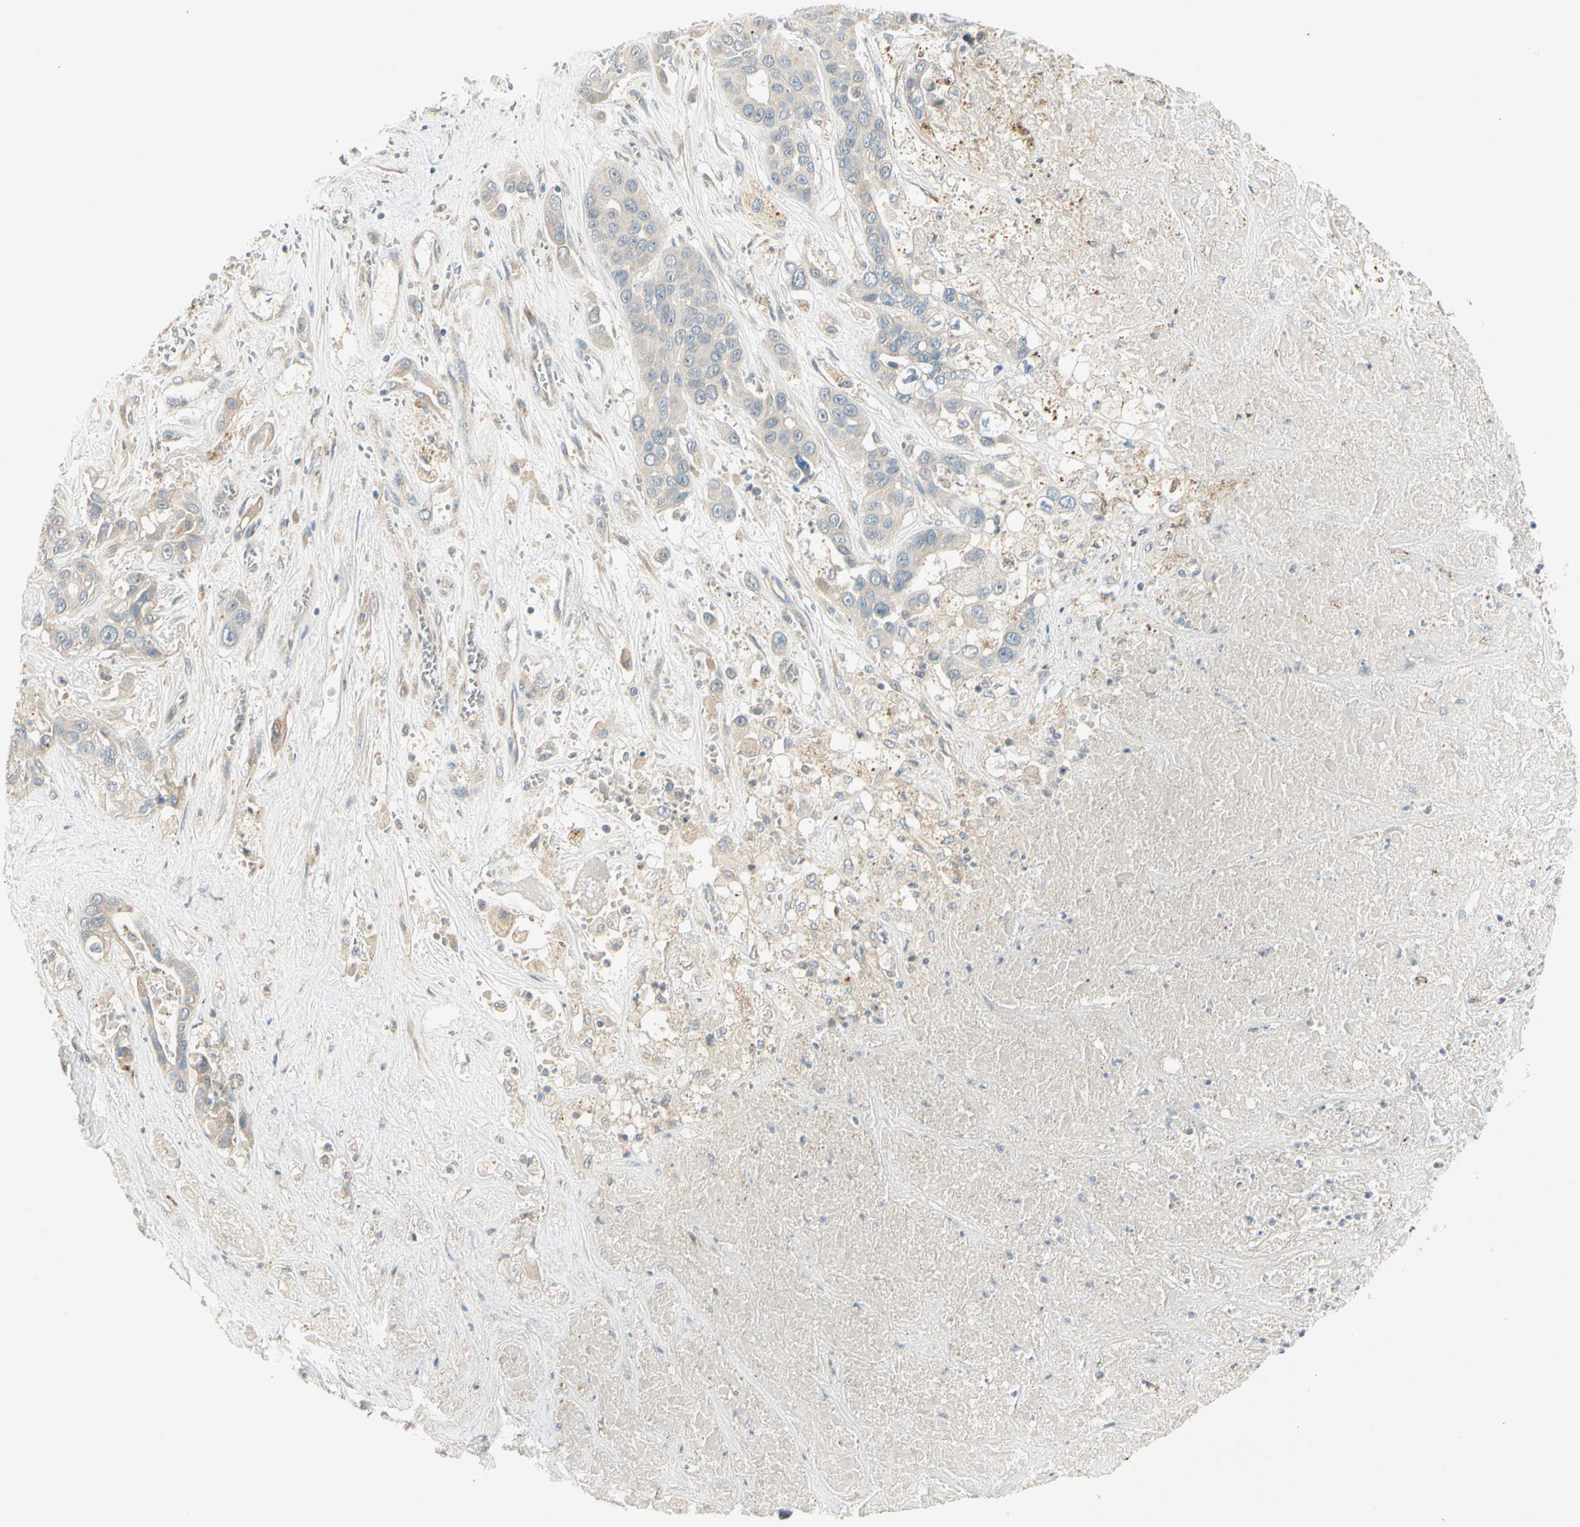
{"staining": {"intensity": "negative", "quantity": "none", "location": "none"}, "tissue": "liver cancer", "cell_type": "Tumor cells", "image_type": "cancer", "snomed": [{"axis": "morphology", "description": "Cholangiocarcinoma"}, {"axis": "topography", "description": "Liver"}], "caption": "High magnification brightfield microscopy of liver cholangiocarcinoma stained with DAB (brown) and counterstained with hematoxylin (blue): tumor cells show no significant expression.", "gene": "PCDHB15", "patient": {"sex": "female", "age": 52}}